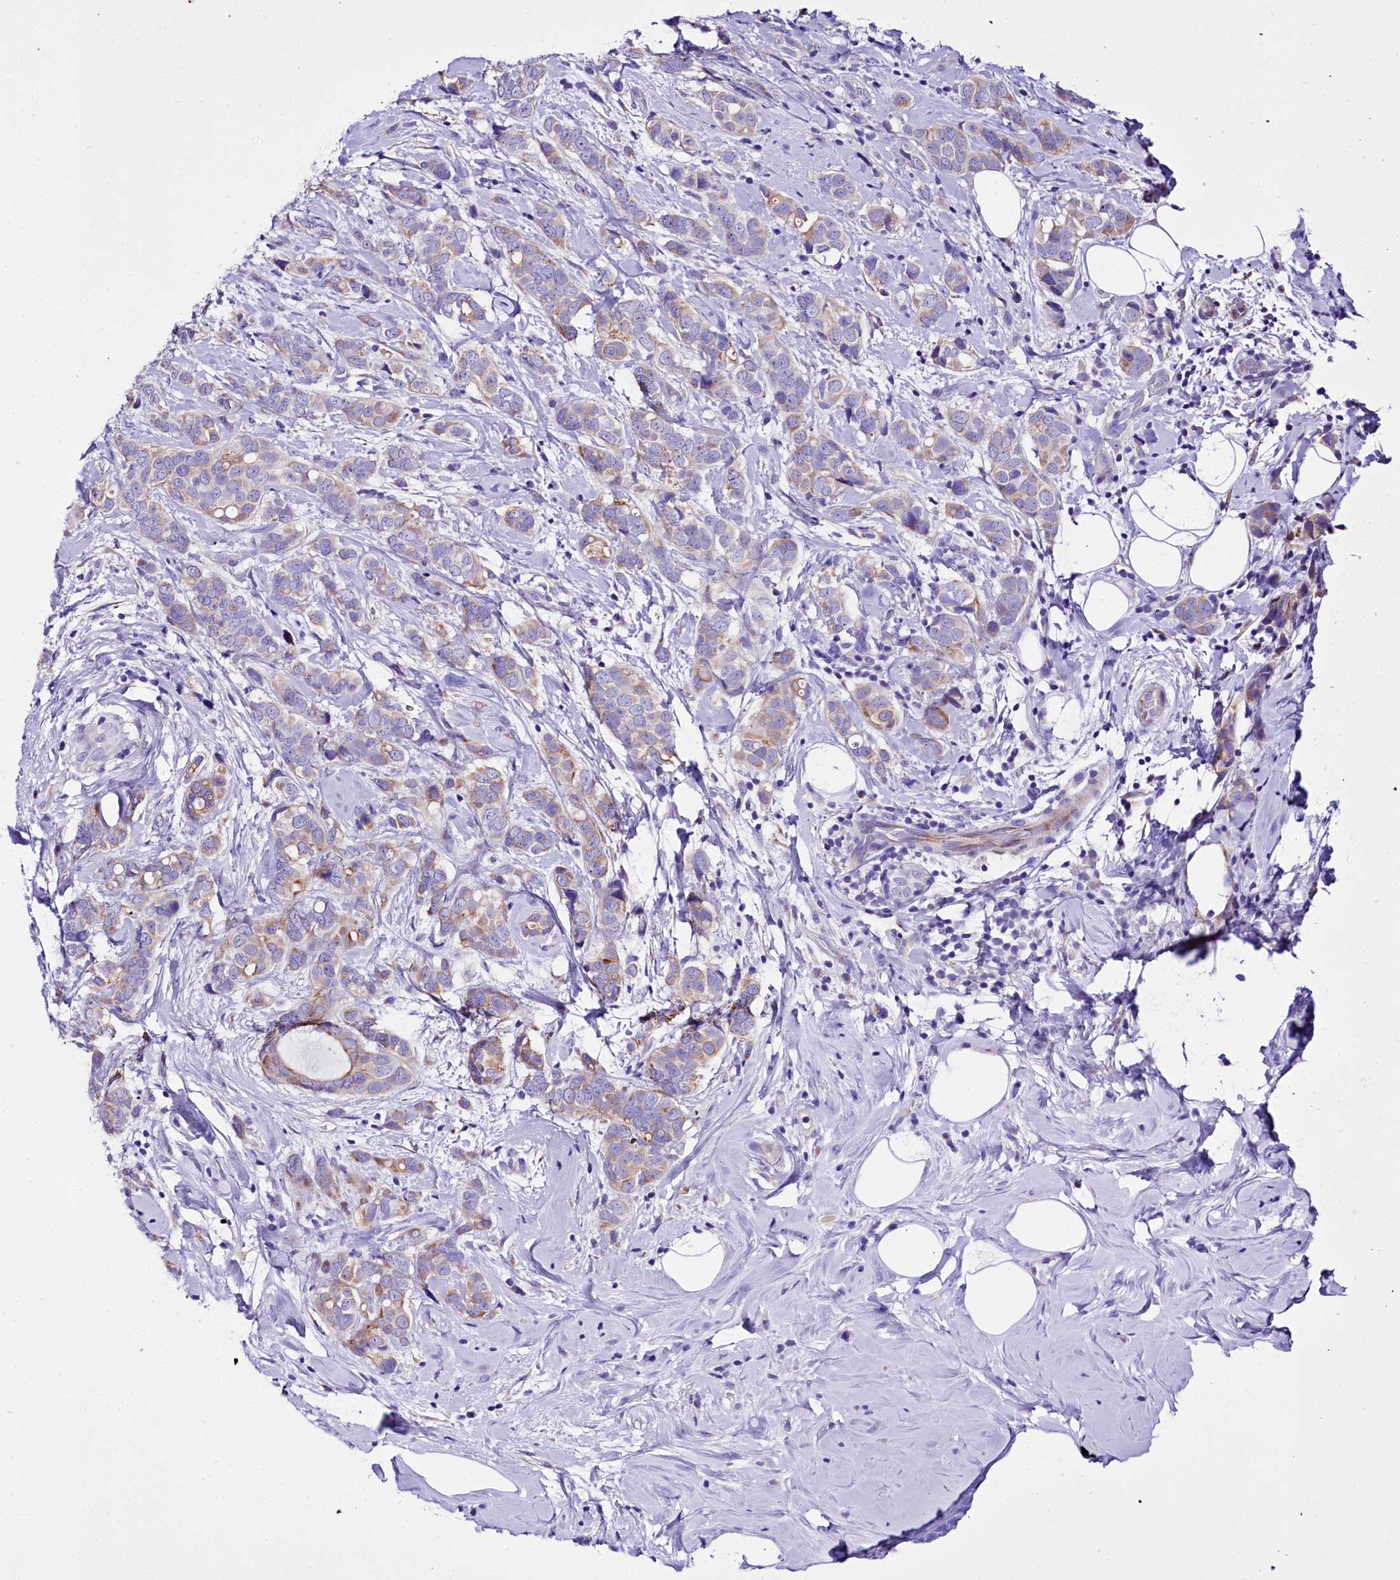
{"staining": {"intensity": "weak", "quantity": ">75%", "location": "cytoplasmic/membranous"}, "tissue": "breast cancer", "cell_type": "Tumor cells", "image_type": "cancer", "snomed": [{"axis": "morphology", "description": "Lobular carcinoma"}, {"axis": "topography", "description": "Breast"}], "caption": "Immunohistochemistry (IHC) image of neoplastic tissue: human breast cancer stained using immunohistochemistry (IHC) reveals low levels of weak protein expression localized specifically in the cytoplasmic/membranous of tumor cells, appearing as a cytoplasmic/membranous brown color.", "gene": "A2ML1", "patient": {"sex": "female", "age": 51}}